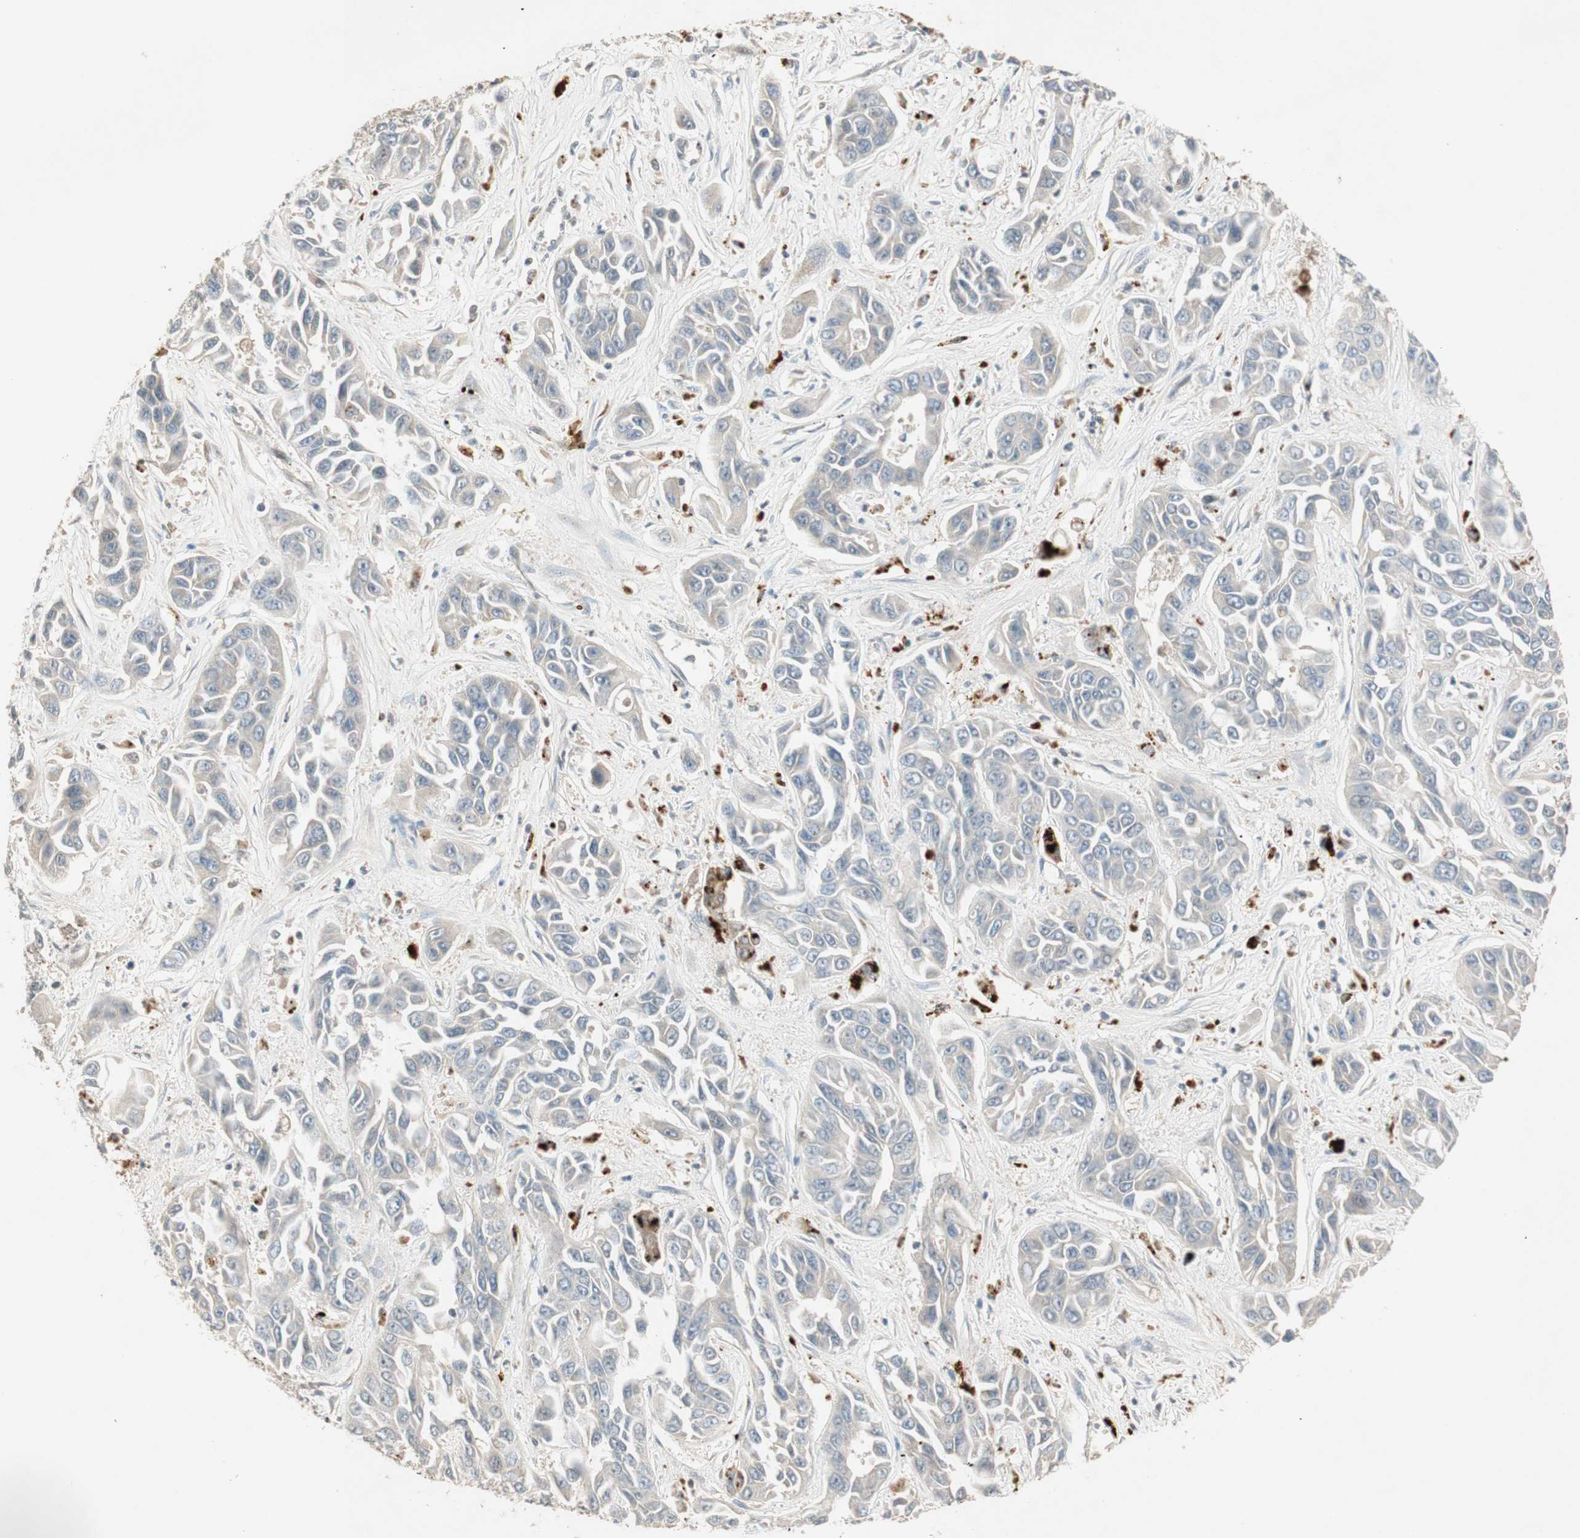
{"staining": {"intensity": "weak", "quantity": ">75%", "location": "cytoplasmic/membranous"}, "tissue": "liver cancer", "cell_type": "Tumor cells", "image_type": "cancer", "snomed": [{"axis": "morphology", "description": "Cholangiocarcinoma"}, {"axis": "topography", "description": "Liver"}], "caption": "This is an image of immunohistochemistry staining of cholangiocarcinoma (liver), which shows weak staining in the cytoplasmic/membranous of tumor cells.", "gene": "ACSL5", "patient": {"sex": "female", "age": 52}}